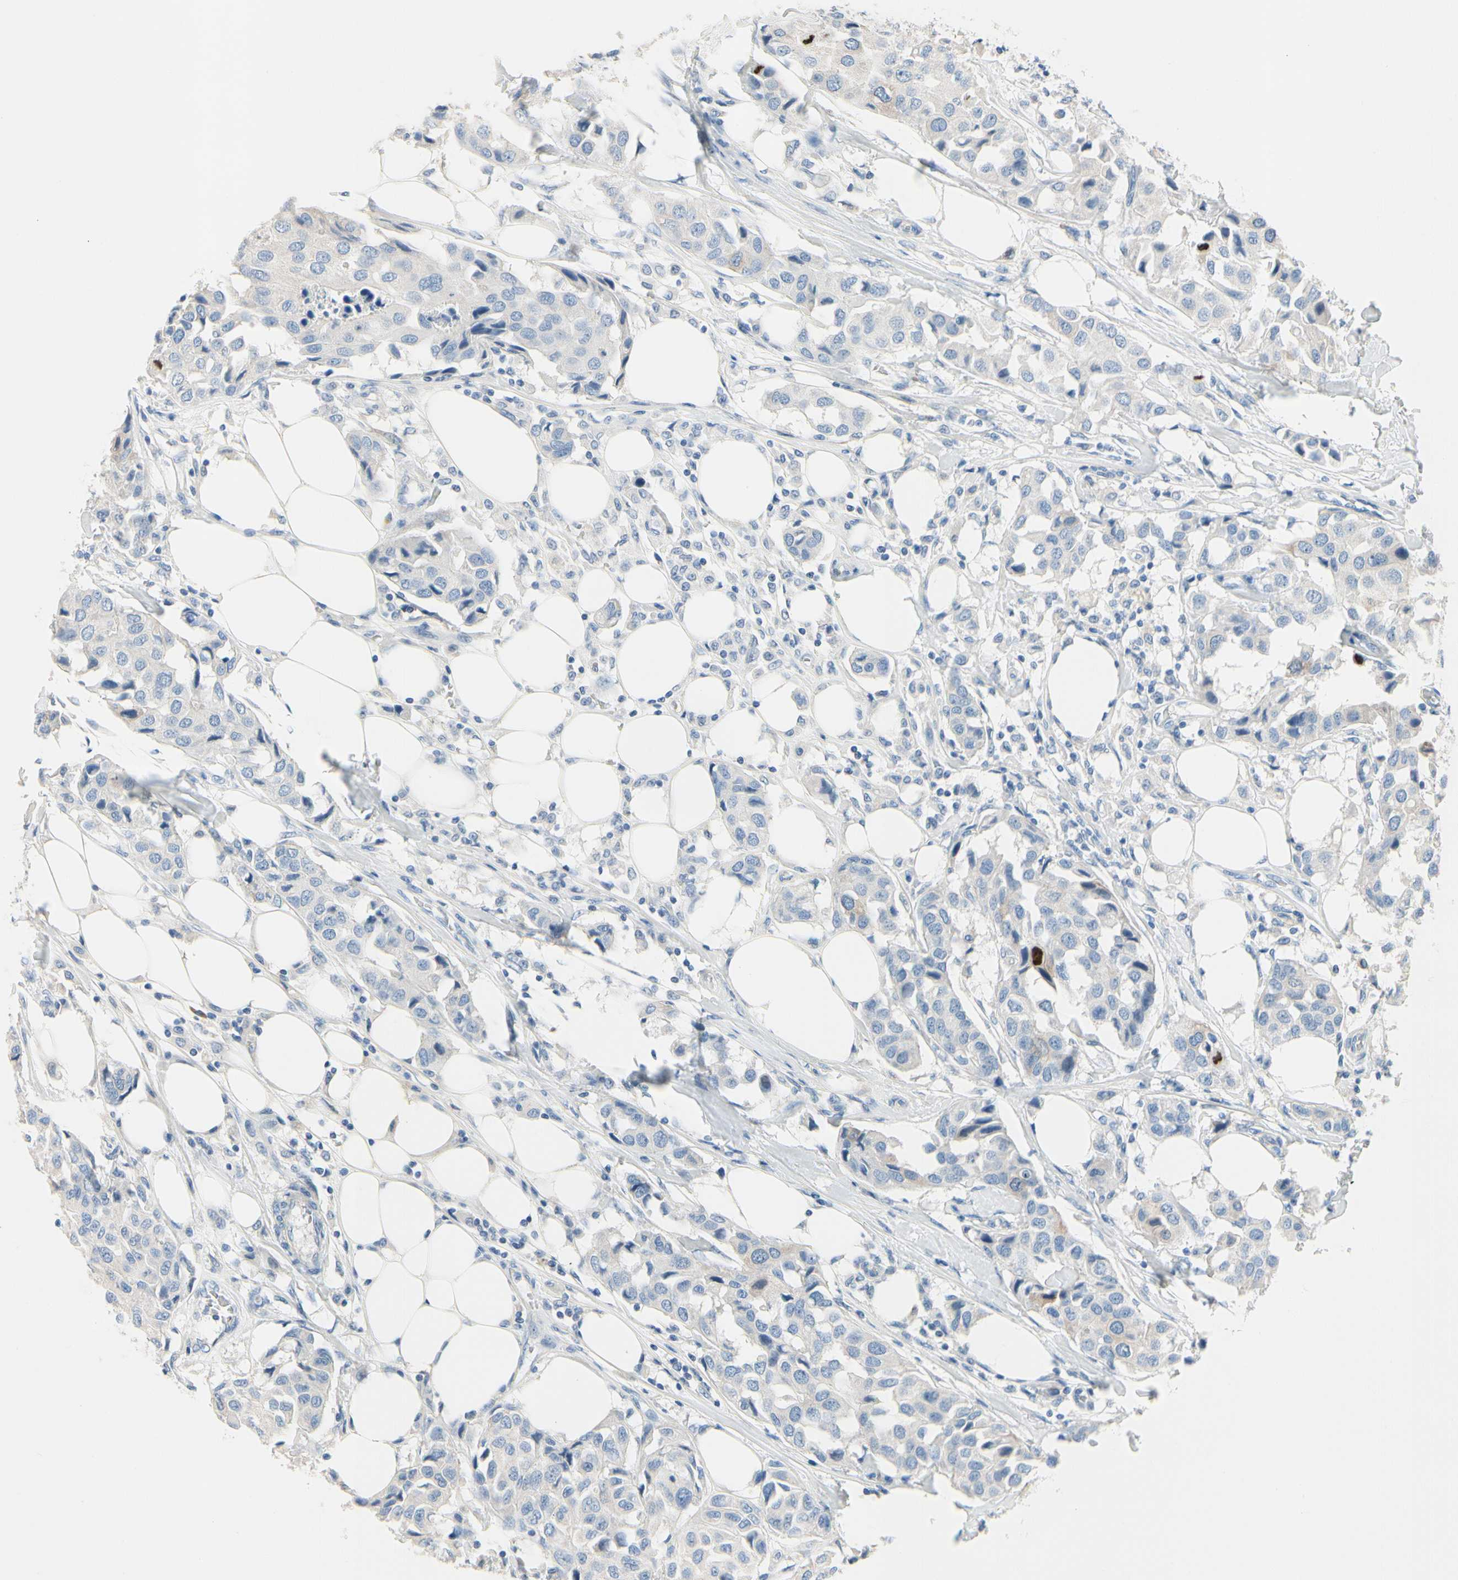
{"staining": {"intensity": "negative", "quantity": "none", "location": "none"}, "tissue": "breast cancer", "cell_type": "Tumor cells", "image_type": "cancer", "snomed": [{"axis": "morphology", "description": "Duct carcinoma"}, {"axis": "topography", "description": "Breast"}], "caption": "Breast cancer stained for a protein using immunohistochemistry (IHC) reveals no expression tumor cells.", "gene": "CKAP2", "patient": {"sex": "female", "age": 80}}